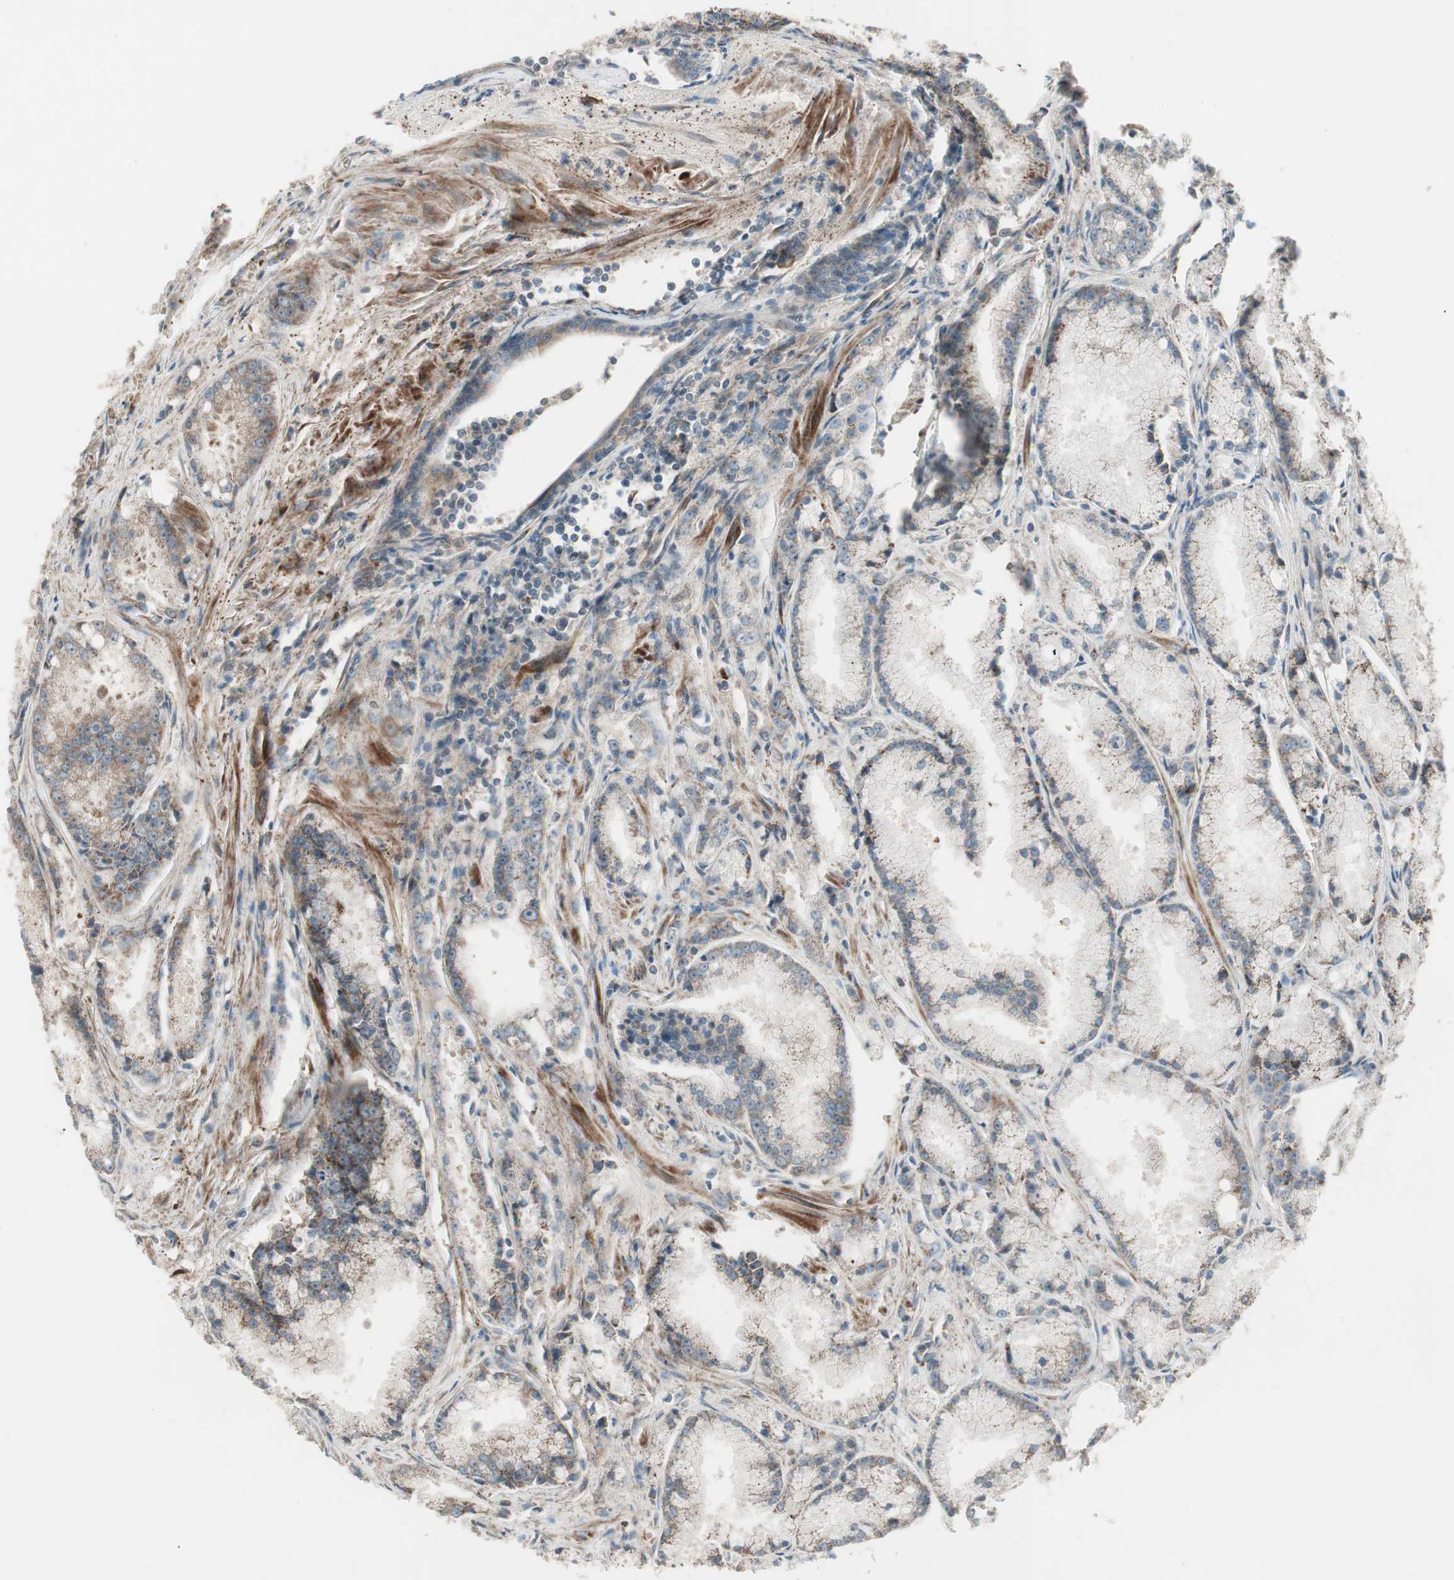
{"staining": {"intensity": "weak", "quantity": "<25%", "location": "cytoplasmic/membranous"}, "tissue": "prostate cancer", "cell_type": "Tumor cells", "image_type": "cancer", "snomed": [{"axis": "morphology", "description": "Adenocarcinoma, Low grade"}, {"axis": "topography", "description": "Prostate"}], "caption": "This is an immunohistochemistry histopathology image of prostate cancer (low-grade adenocarcinoma). There is no expression in tumor cells.", "gene": "PPP2R5E", "patient": {"sex": "male", "age": 64}}